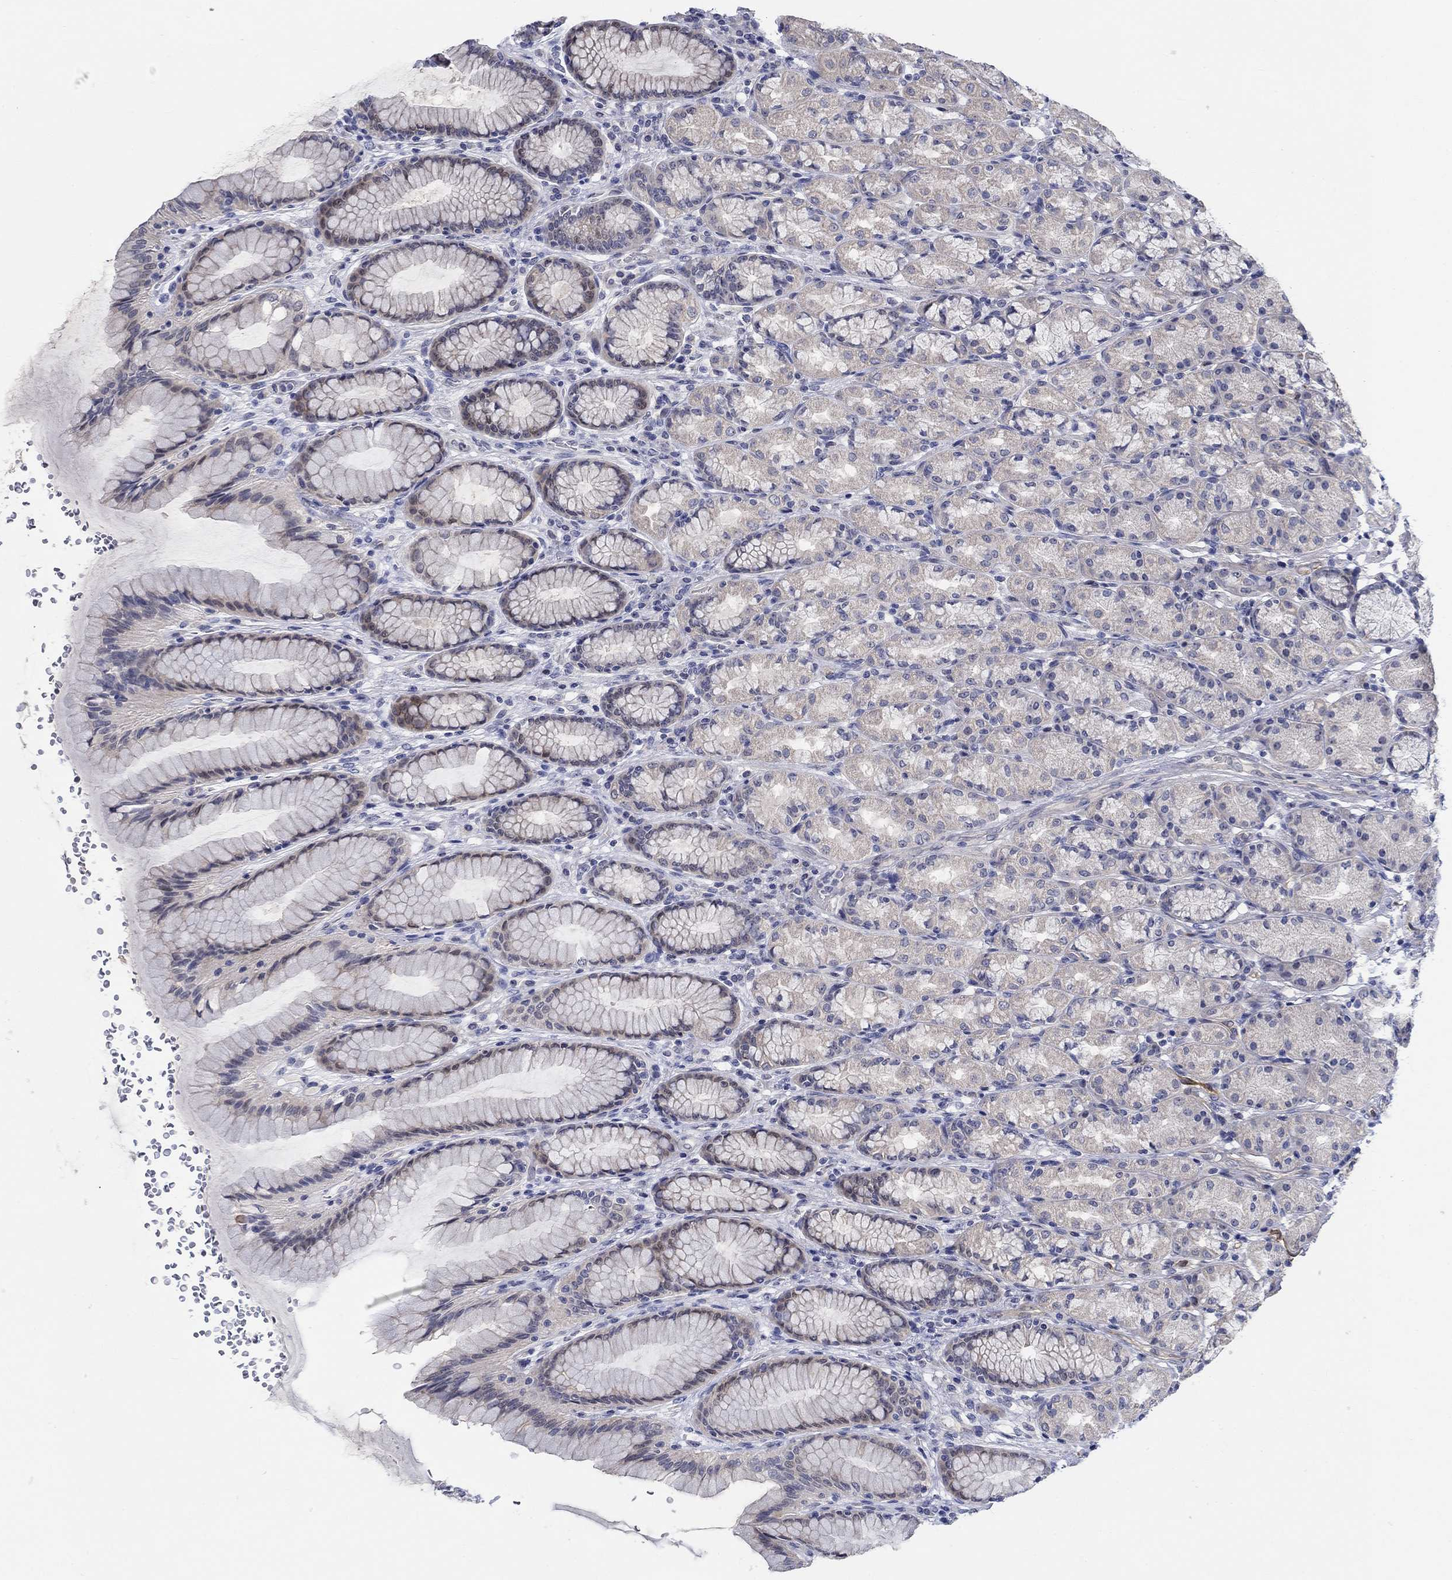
{"staining": {"intensity": "negative", "quantity": "none", "location": "none"}, "tissue": "stomach", "cell_type": "Glandular cells", "image_type": "normal", "snomed": [{"axis": "morphology", "description": "Normal tissue, NOS"}, {"axis": "morphology", "description": "Adenocarcinoma, NOS"}, {"axis": "topography", "description": "Stomach"}], "caption": "Immunohistochemistry (IHC) photomicrograph of benign stomach stained for a protein (brown), which demonstrates no staining in glandular cells.", "gene": "SMIM18", "patient": {"sex": "female", "age": 79}}